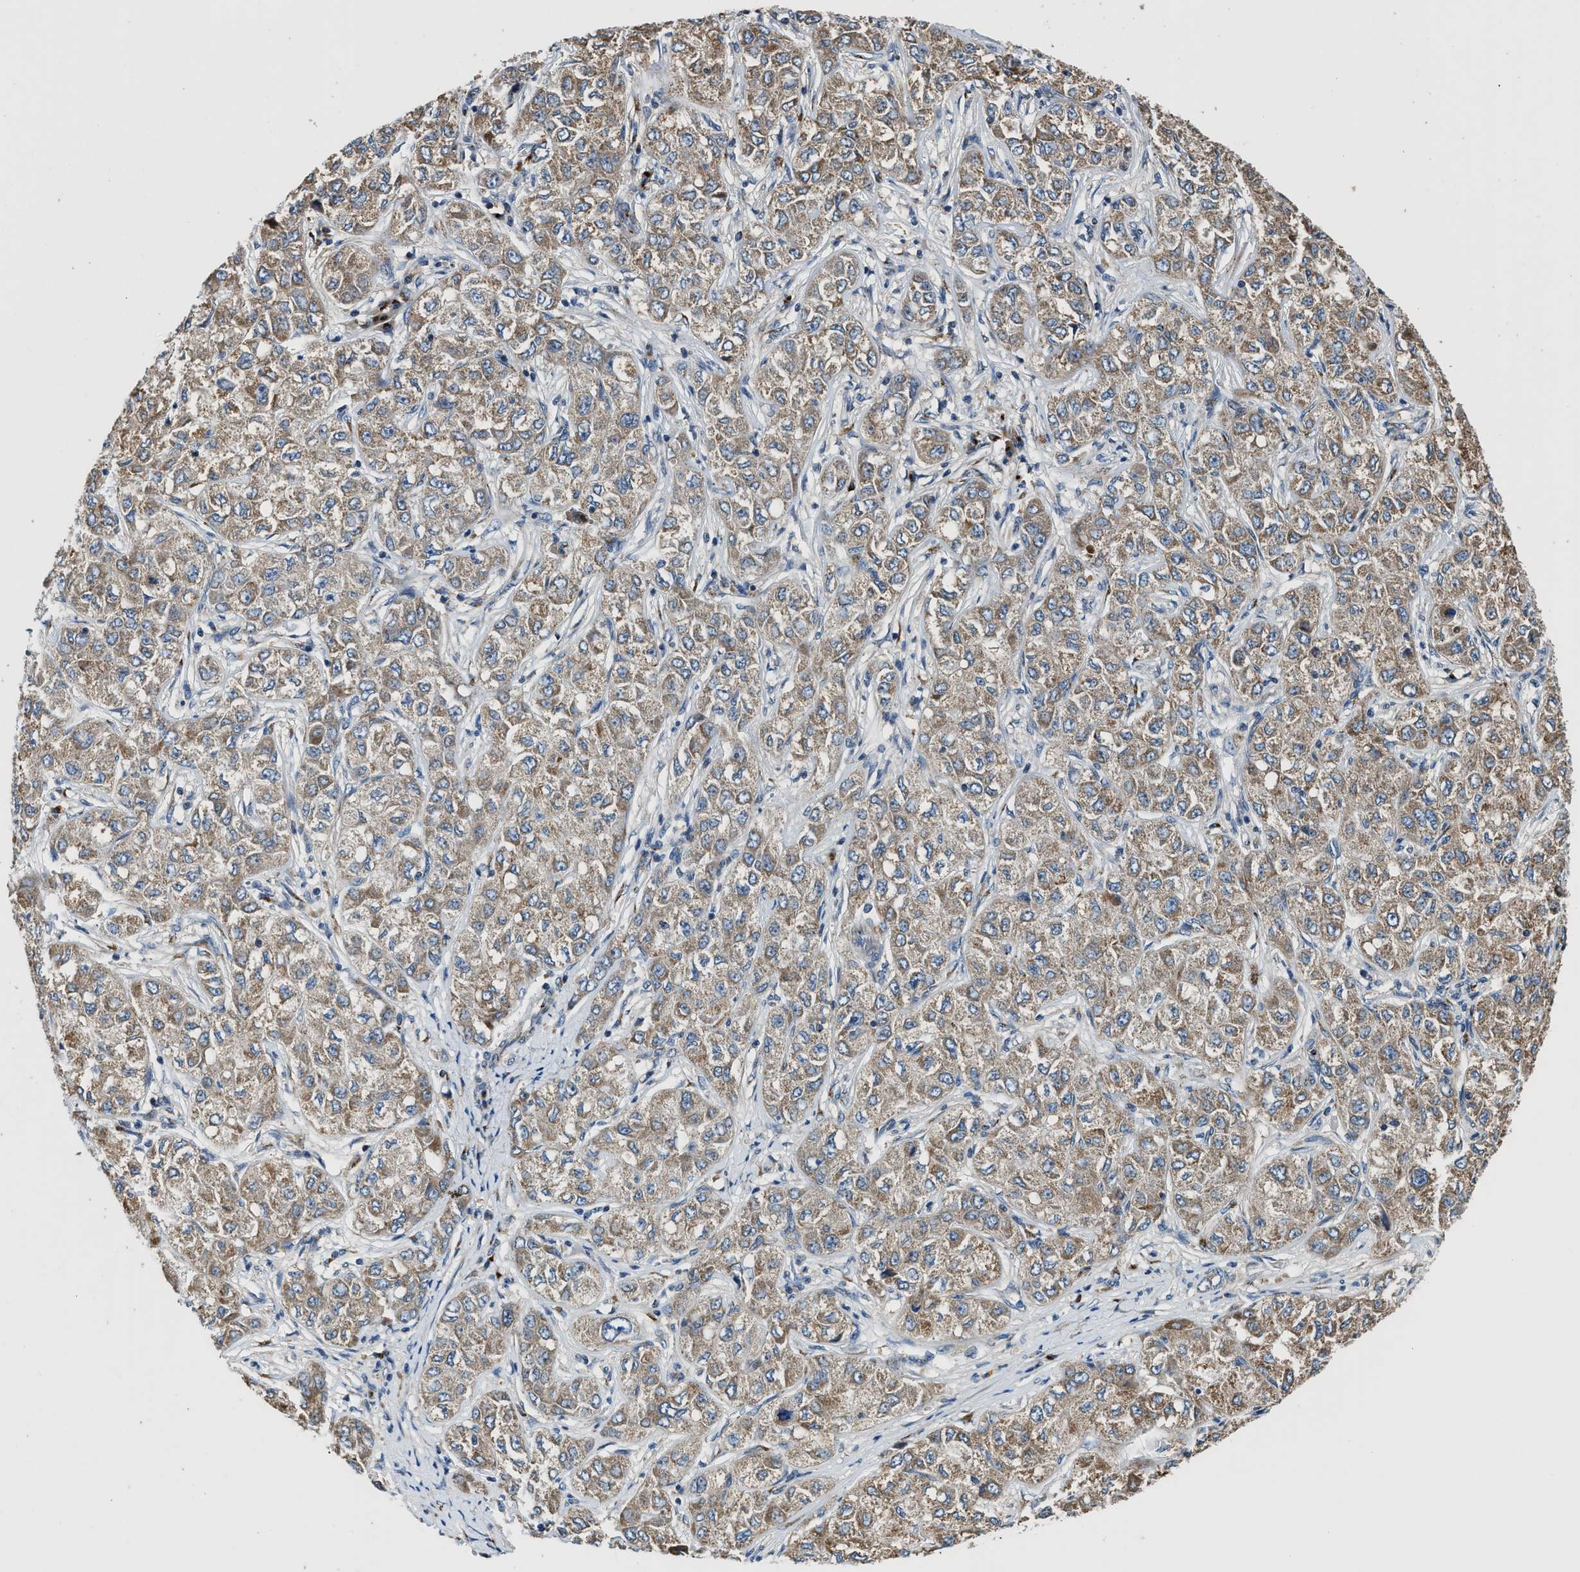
{"staining": {"intensity": "moderate", "quantity": ">75%", "location": "cytoplasmic/membranous"}, "tissue": "liver cancer", "cell_type": "Tumor cells", "image_type": "cancer", "snomed": [{"axis": "morphology", "description": "Carcinoma, Hepatocellular, NOS"}, {"axis": "topography", "description": "Liver"}], "caption": "Immunohistochemistry histopathology image of neoplastic tissue: human liver cancer stained using IHC exhibits medium levels of moderate protein expression localized specifically in the cytoplasmic/membranous of tumor cells, appearing as a cytoplasmic/membranous brown color.", "gene": "FUT8", "patient": {"sex": "male", "age": 80}}